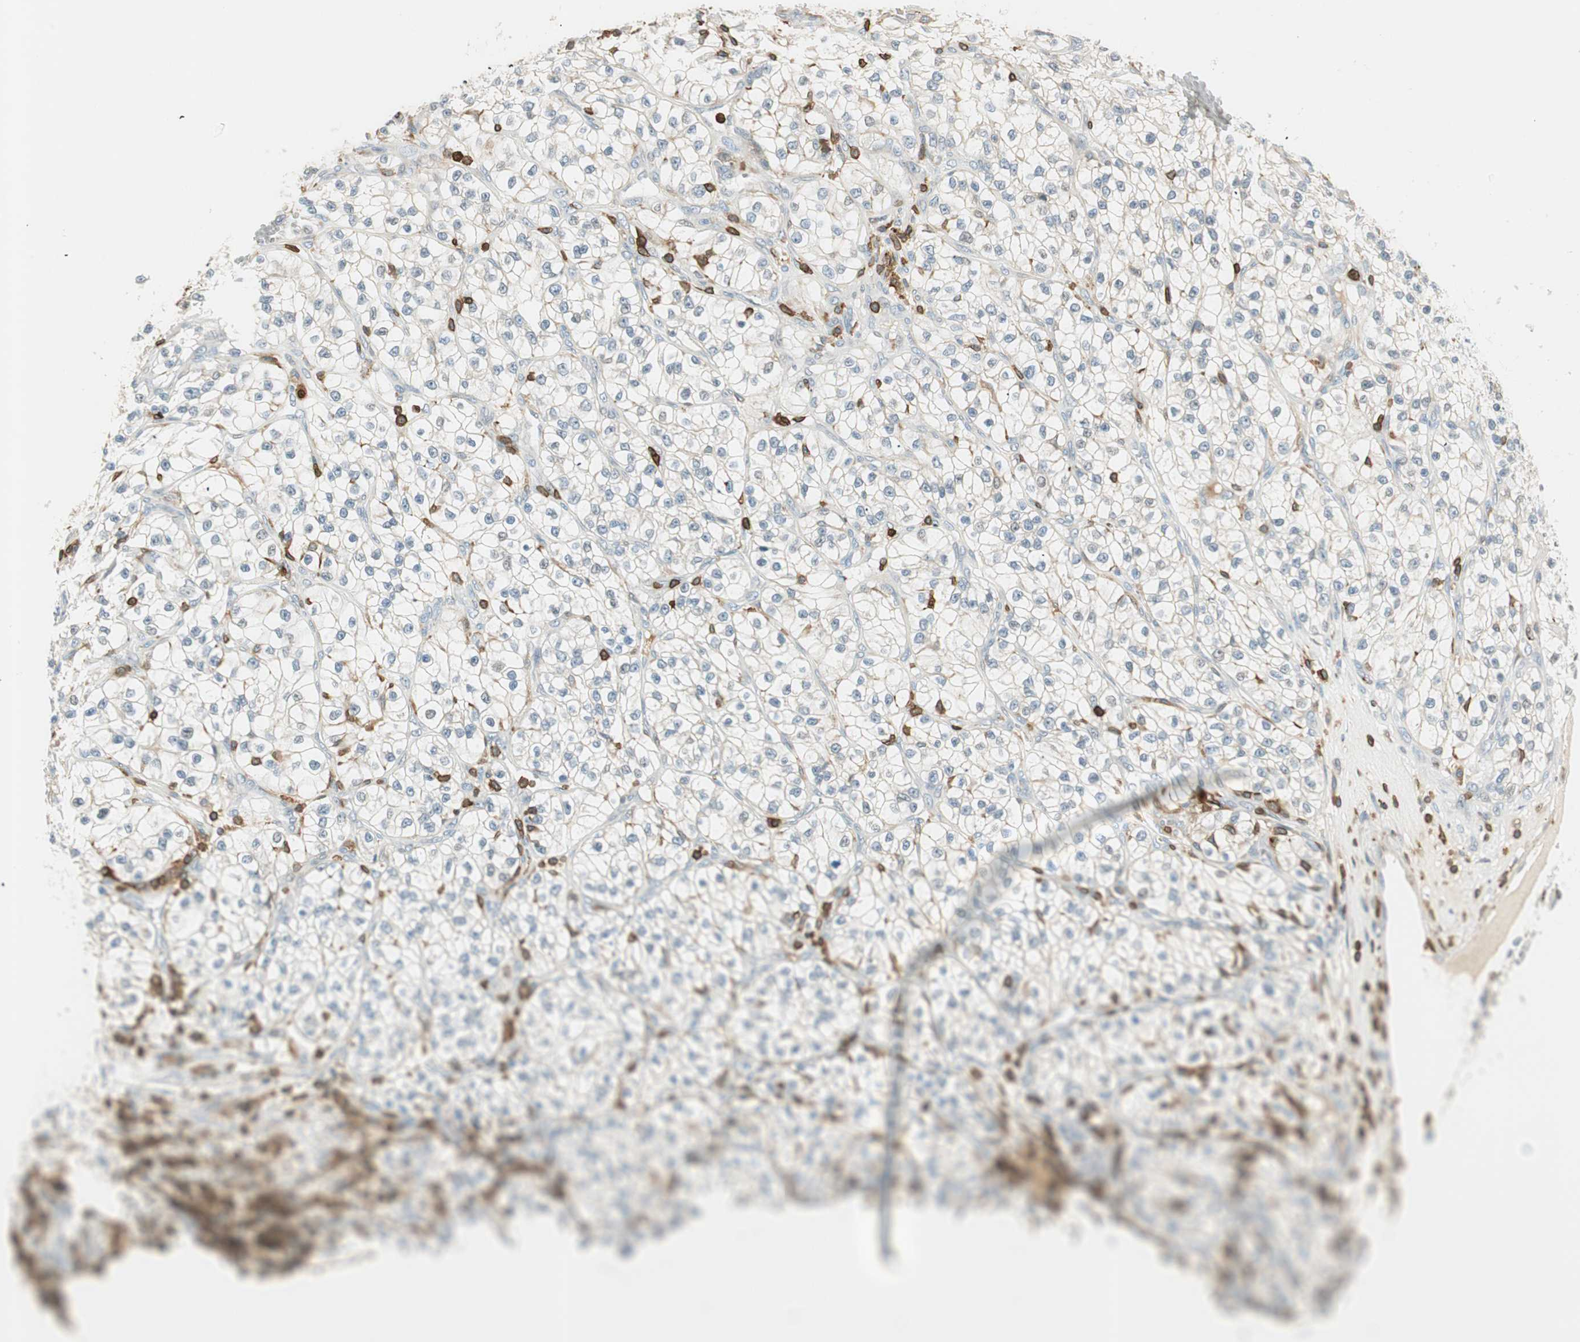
{"staining": {"intensity": "negative", "quantity": "none", "location": "none"}, "tissue": "renal cancer", "cell_type": "Tumor cells", "image_type": "cancer", "snomed": [{"axis": "morphology", "description": "Adenocarcinoma, NOS"}, {"axis": "topography", "description": "Kidney"}], "caption": "IHC image of neoplastic tissue: human renal adenocarcinoma stained with DAB (3,3'-diaminobenzidine) demonstrates no significant protein positivity in tumor cells. (Stains: DAB (3,3'-diaminobenzidine) immunohistochemistry with hematoxylin counter stain, Microscopy: brightfield microscopy at high magnification).", "gene": "HPGD", "patient": {"sex": "female", "age": 57}}